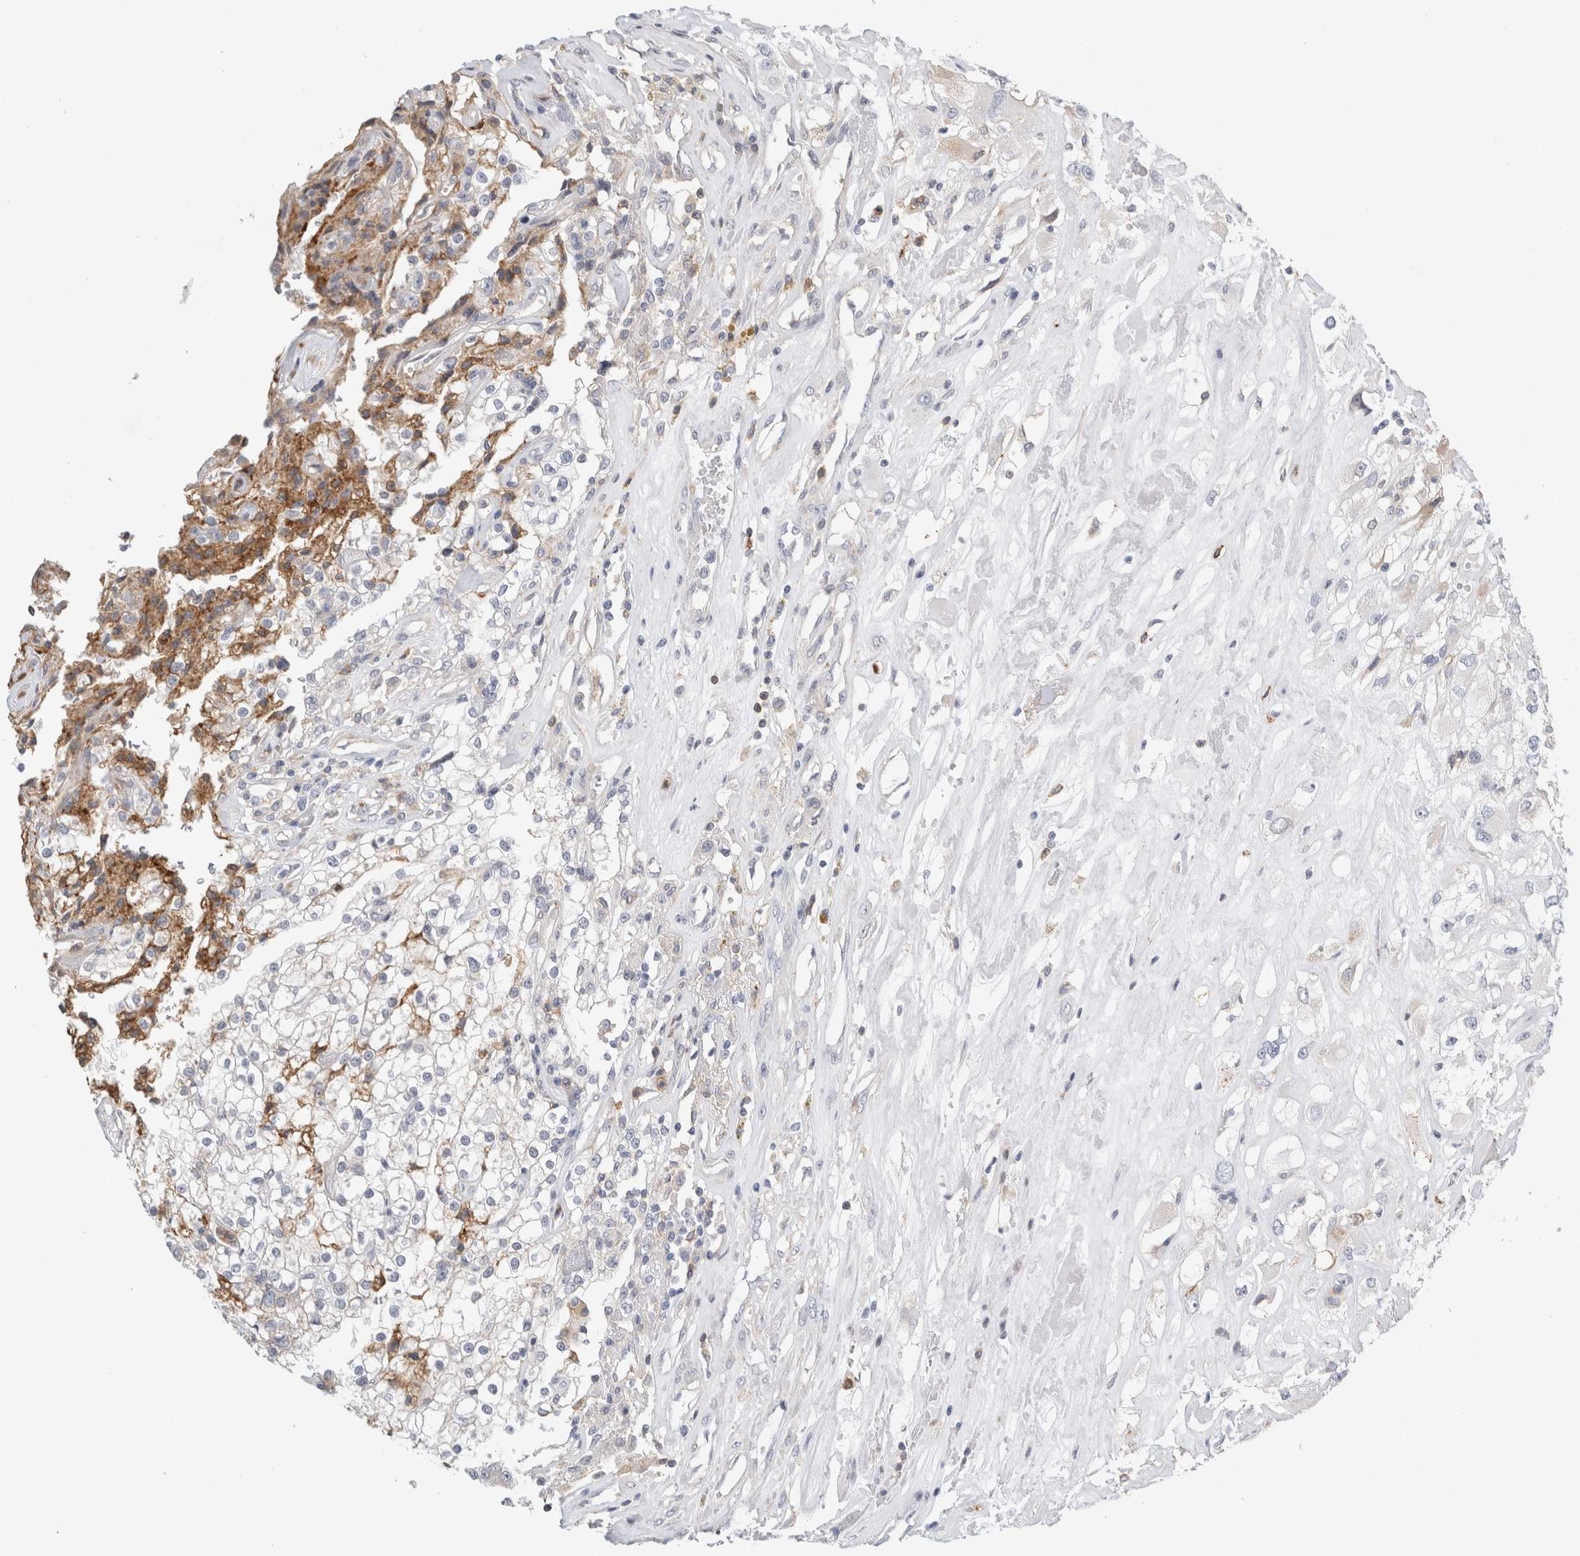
{"staining": {"intensity": "moderate", "quantity": "25%-75%", "location": "cytoplasmic/membranous"}, "tissue": "renal cancer", "cell_type": "Tumor cells", "image_type": "cancer", "snomed": [{"axis": "morphology", "description": "Adenocarcinoma, NOS"}, {"axis": "topography", "description": "Kidney"}], "caption": "Immunohistochemical staining of human renal cancer (adenocarcinoma) exhibits medium levels of moderate cytoplasmic/membranous positivity in about 25%-75% of tumor cells. (DAB (3,3'-diaminobenzidine) IHC with brightfield microscopy, high magnification).", "gene": "P2RY2", "patient": {"sex": "female", "age": 52}}